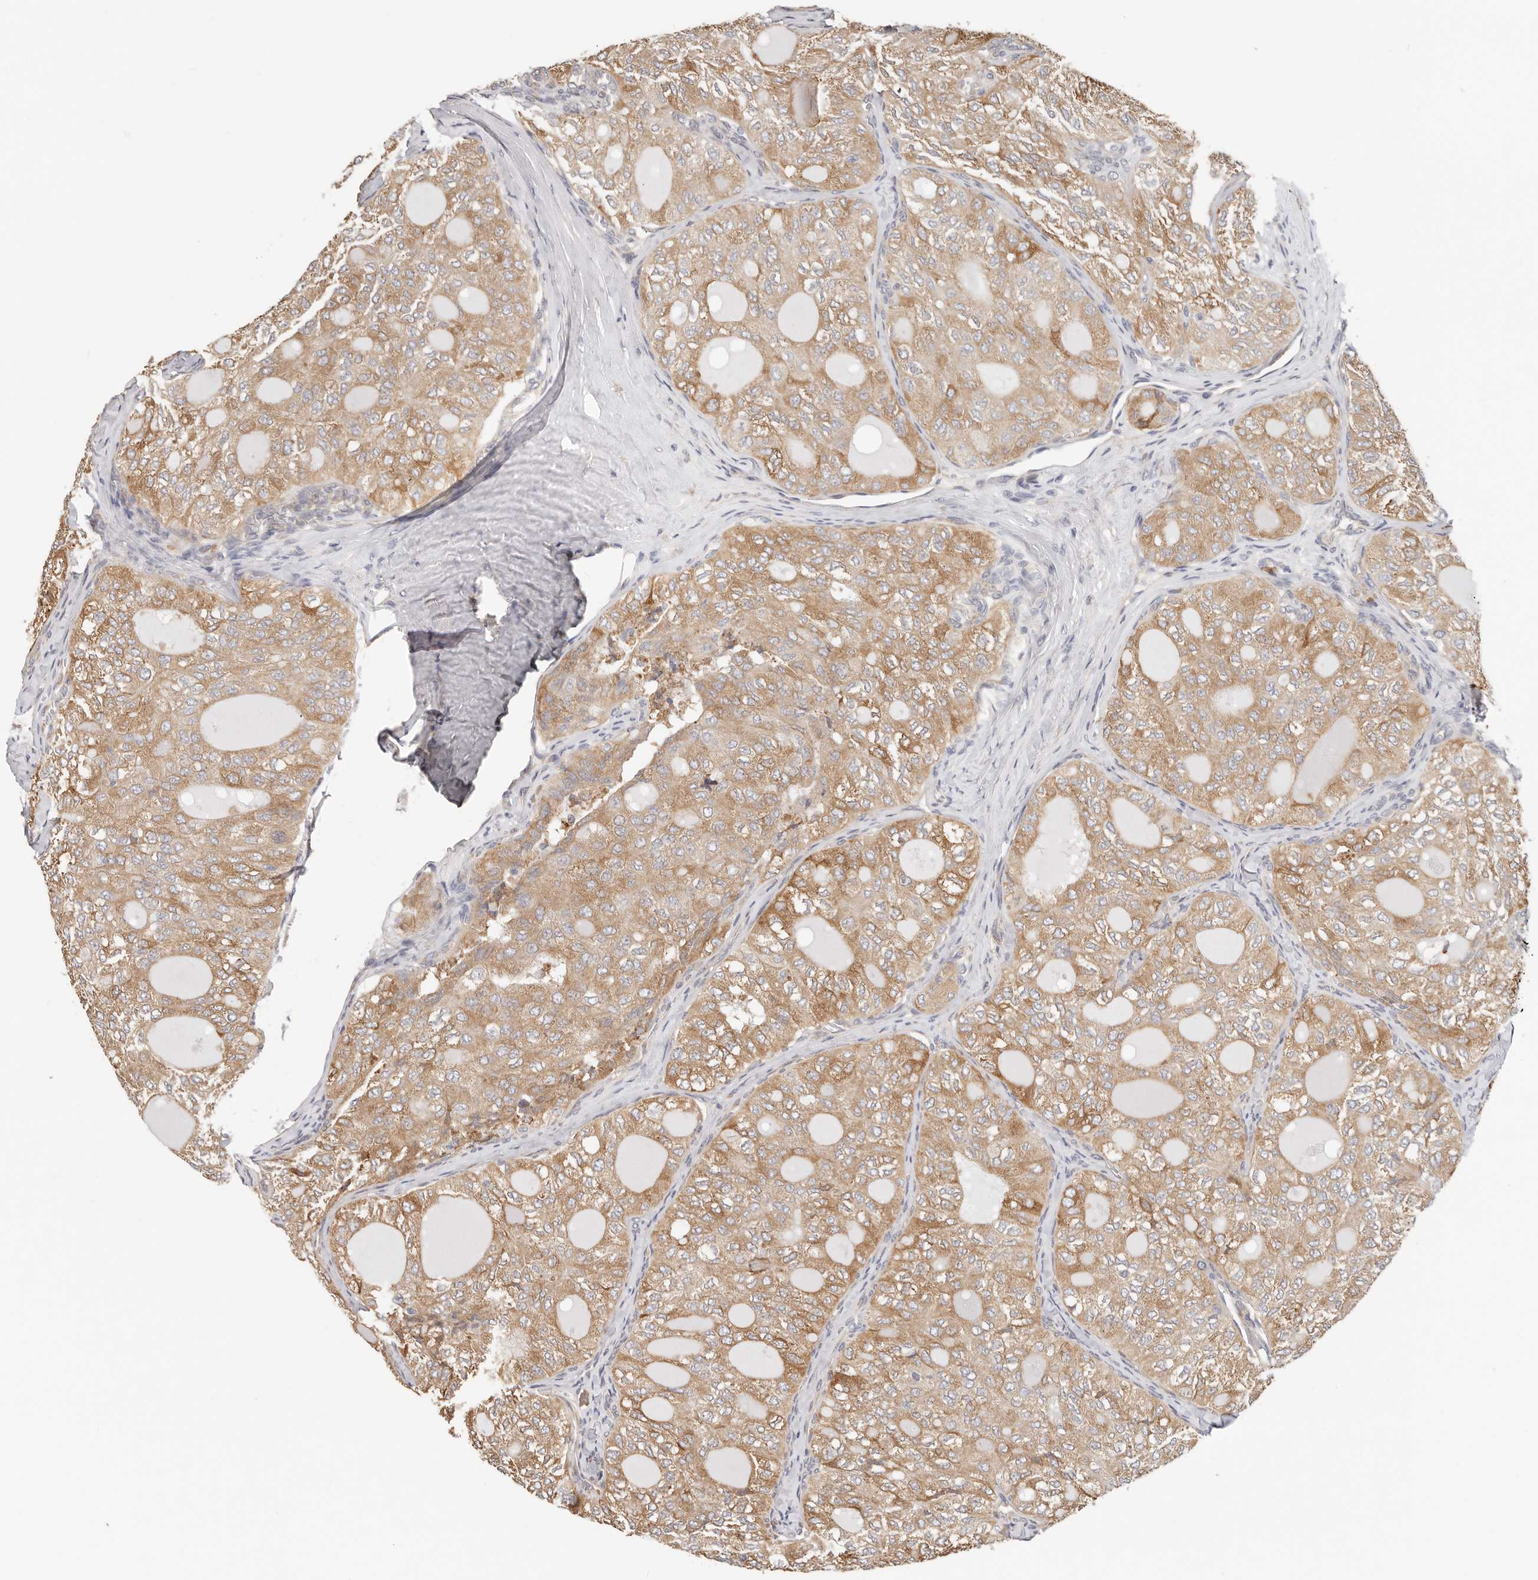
{"staining": {"intensity": "moderate", "quantity": ">75%", "location": "cytoplasmic/membranous"}, "tissue": "thyroid cancer", "cell_type": "Tumor cells", "image_type": "cancer", "snomed": [{"axis": "morphology", "description": "Follicular adenoma carcinoma, NOS"}, {"axis": "topography", "description": "Thyroid gland"}], "caption": "The immunohistochemical stain labels moderate cytoplasmic/membranous staining in tumor cells of thyroid cancer tissue. The staining is performed using DAB (3,3'-diaminobenzidine) brown chromogen to label protein expression. The nuclei are counter-stained blue using hematoxylin.", "gene": "AFDN", "patient": {"sex": "male", "age": 75}}